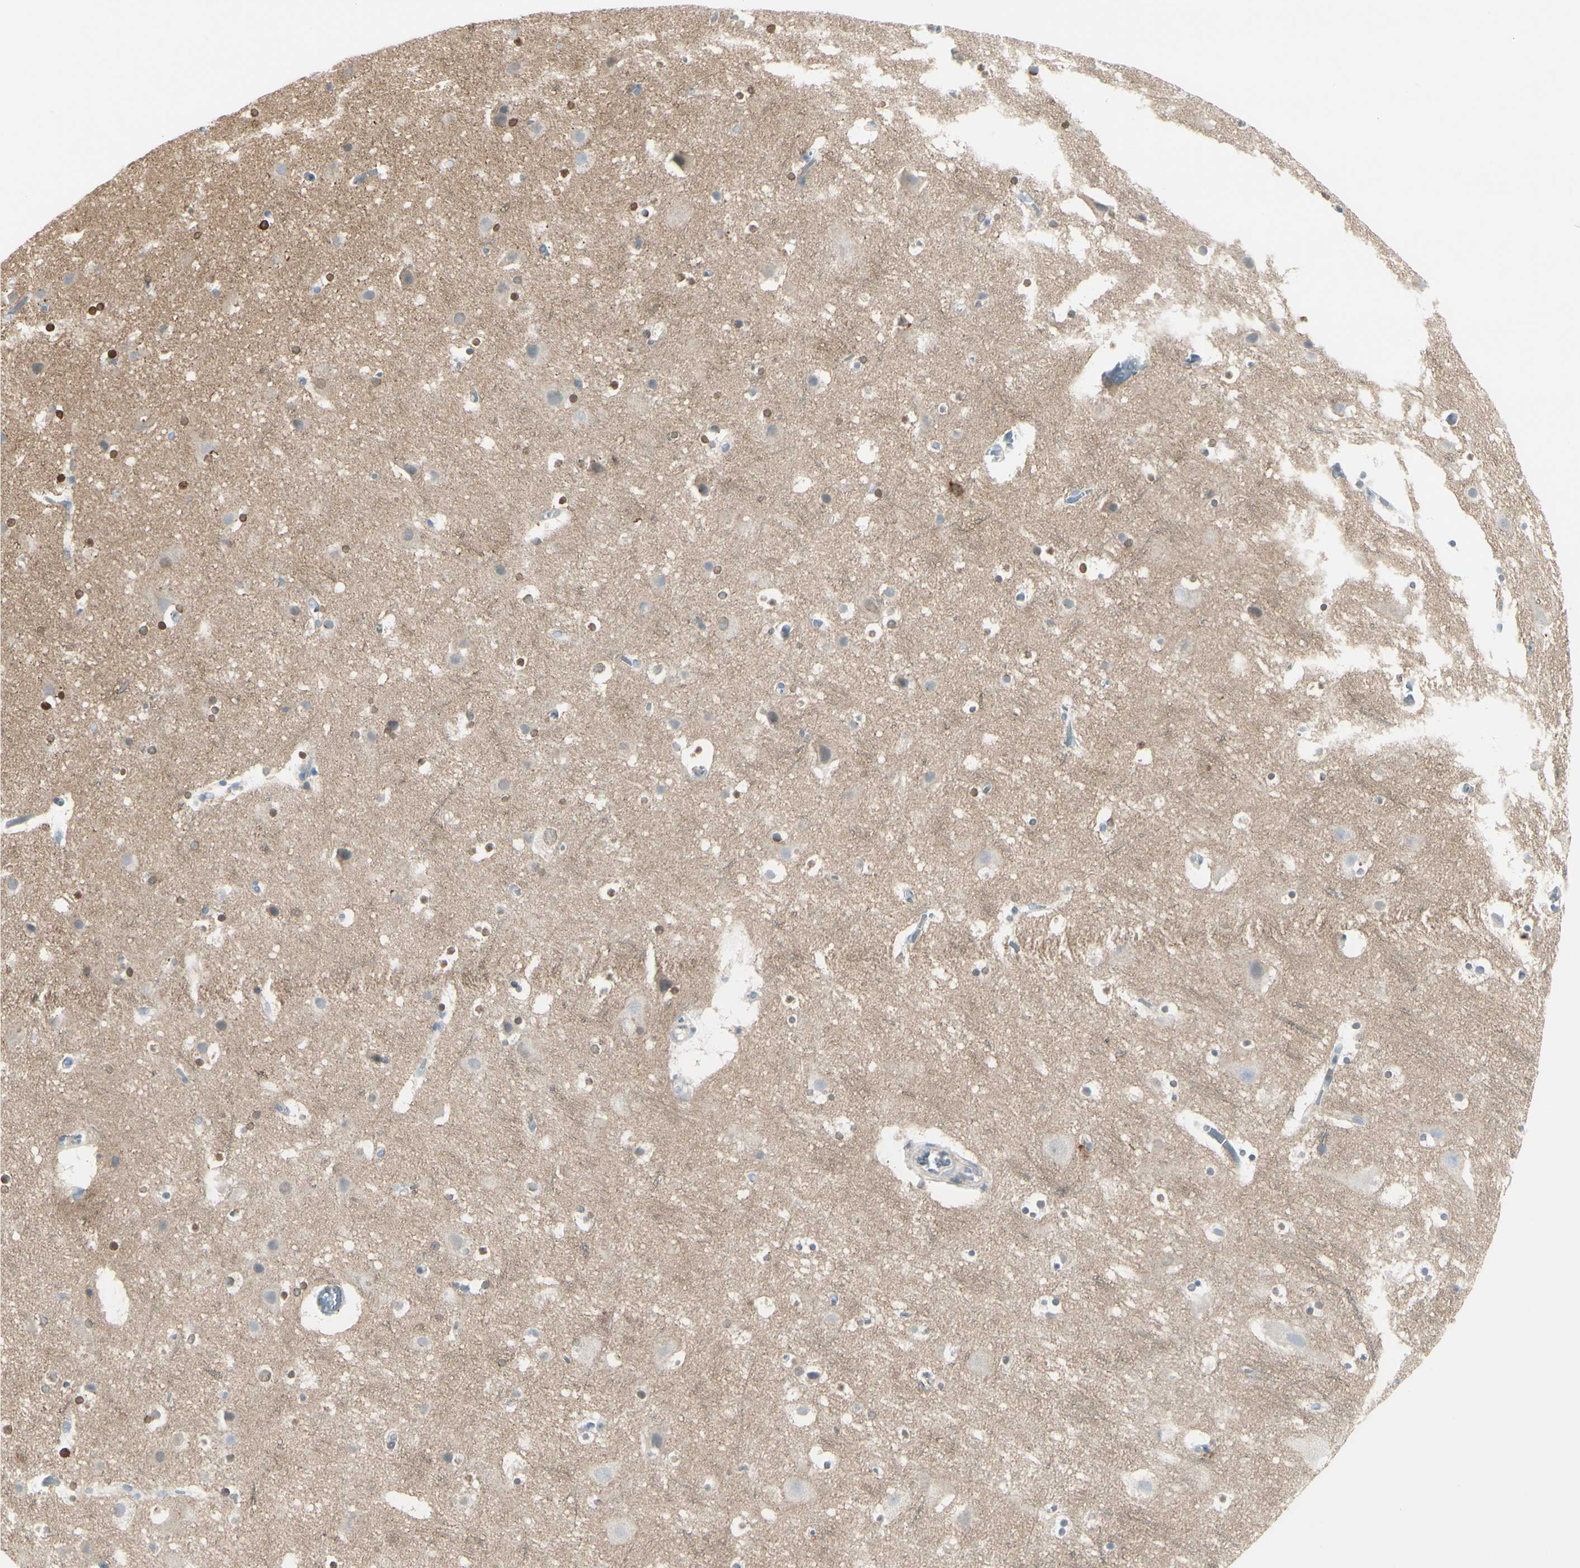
{"staining": {"intensity": "weak", "quantity": "25%-75%", "location": "cytoplasmic/membranous"}, "tissue": "cerebral cortex", "cell_type": "Endothelial cells", "image_type": "normal", "snomed": [{"axis": "morphology", "description": "Normal tissue, NOS"}, {"axis": "topography", "description": "Cerebral cortex"}], "caption": "About 25%-75% of endothelial cells in normal cerebral cortex exhibit weak cytoplasmic/membranous protein positivity as visualized by brown immunohistochemical staining.", "gene": "CACNA2D1", "patient": {"sex": "male", "age": 45}}